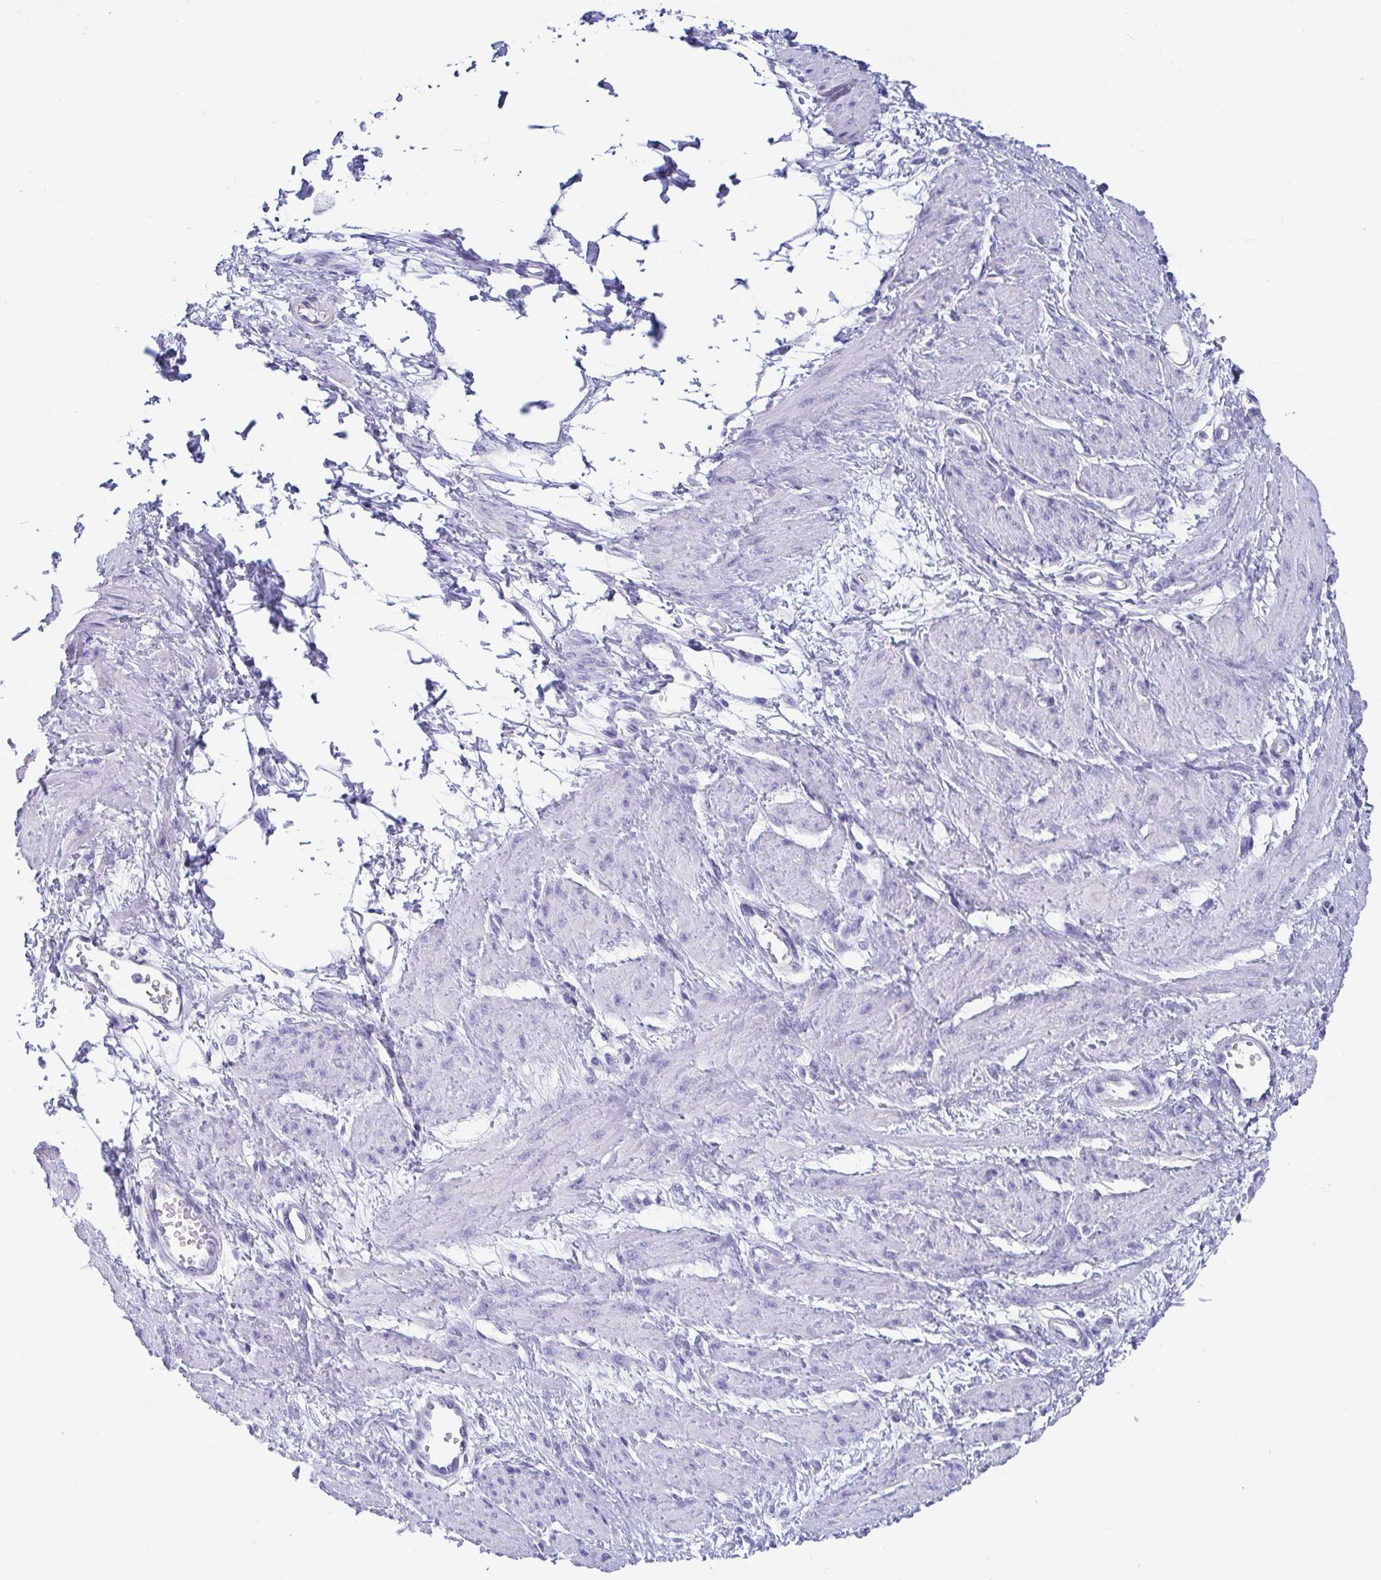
{"staining": {"intensity": "negative", "quantity": "none", "location": "none"}, "tissue": "smooth muscle", "cell_type": "Smooth muscle cells", "image_type": "normal", "snomed": [{"axis": "morphology", "description": "Normal tissue, NOS"}, {"axis": "topography", "description": "Smooth muscle"}, {"axis": "topography", "description": "Uterus"}], "caption": "DAB immunohistochemical staining of benign human smooth muscle displays no significant expression in smooth muscle cells.", "gene": "SCGN", "patient": {"sex": "female", "age": 39}}